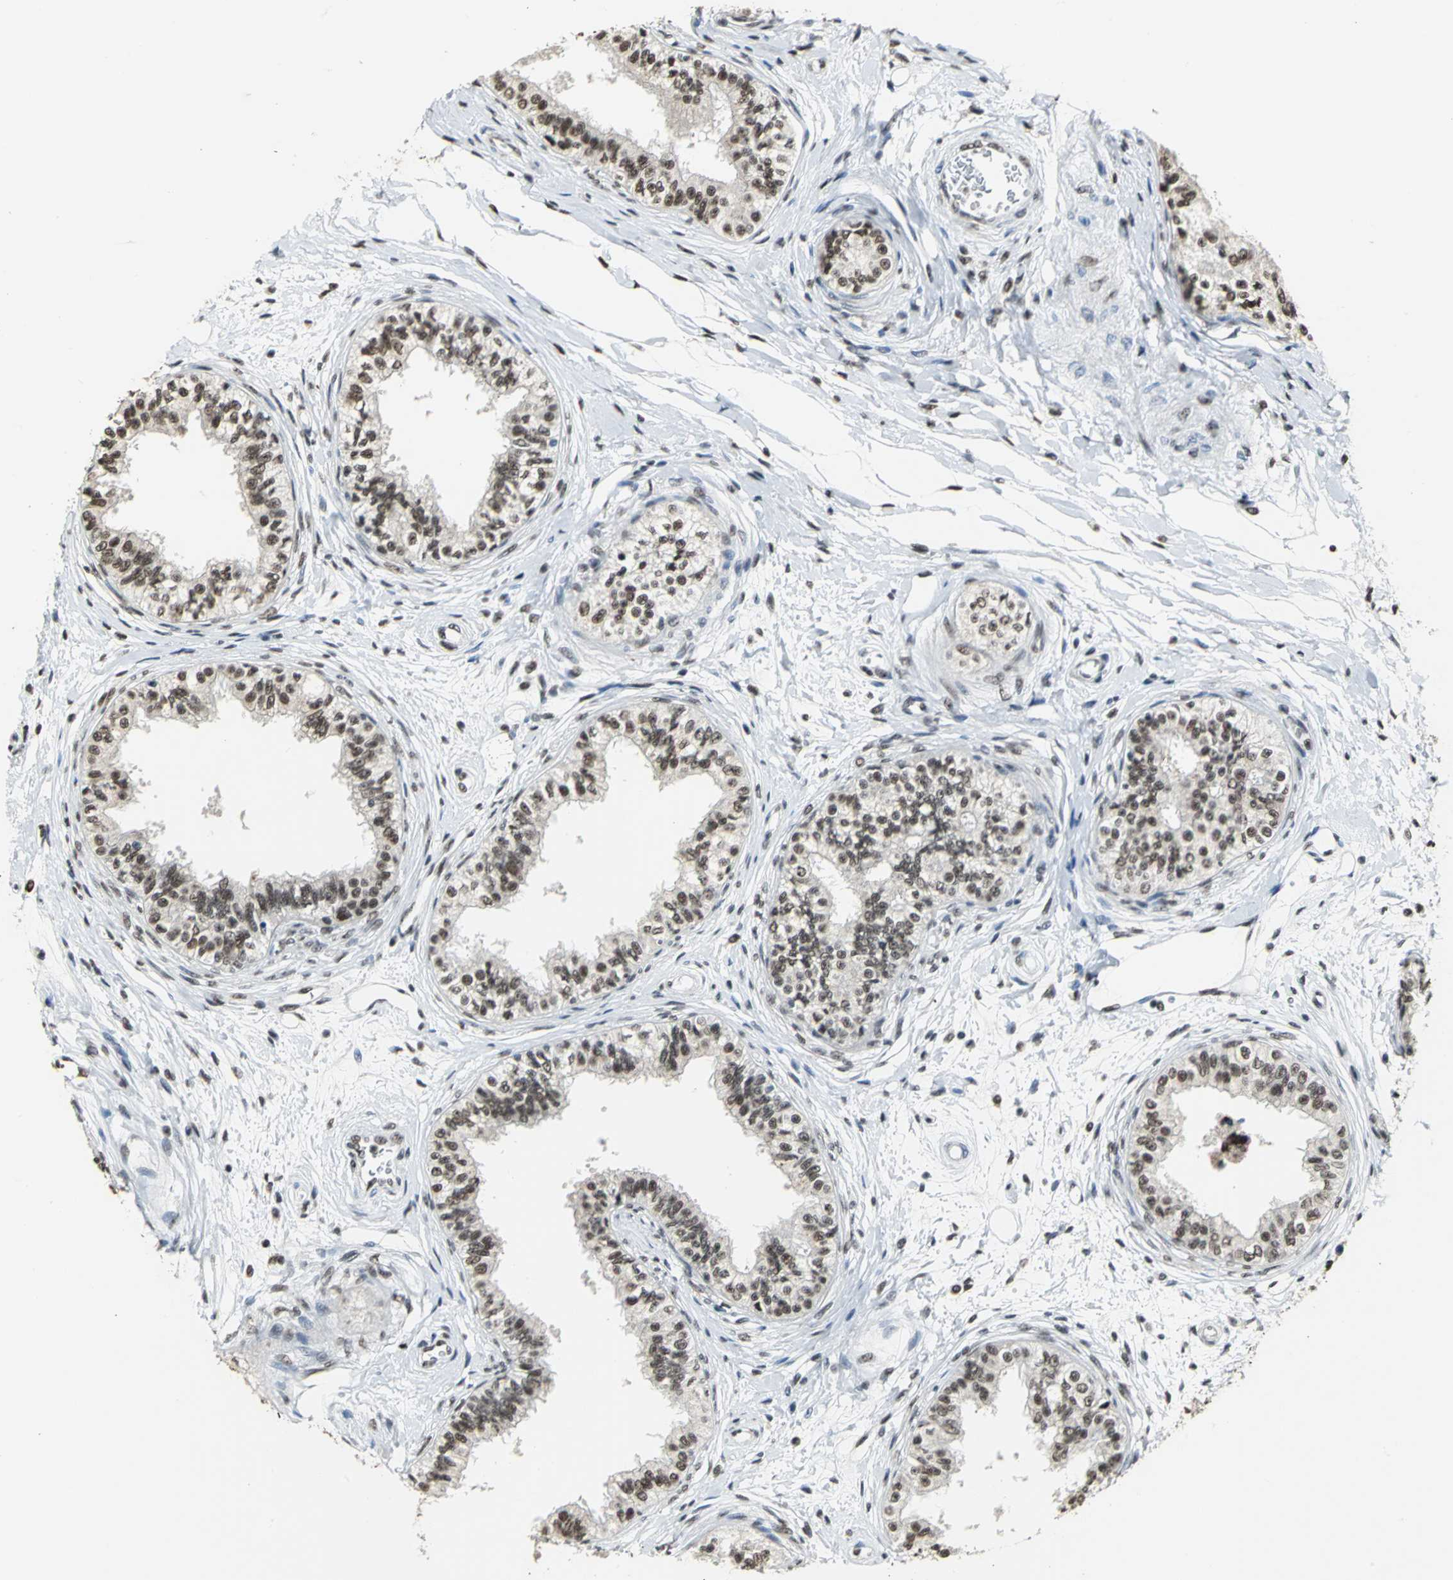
{"staining": {"intensity": "strong", "quantity": ">75%", "location": "nuclear"}, "tissue": "epididymis", "cell_type": "Glandular cells", "image_type": "normal", "snomed": [{"axis": "morphology", "description": "Normal tissue, NOS"}, {"axis": "morphology", "description": "Adenocarcinoma, metastatic, NOS"}, {"axis": "topography", "description": "Testis"}, {"axis": "topography", "description": "Epididymis"}], "caption": "About >75% of glandular cells in unremarkable epididymis display strong nuclear protein staining as visualized by brown immunohistochemical staining.", "gene": "CCDC88C", "patient": {"sex": "male", "age": 26}}